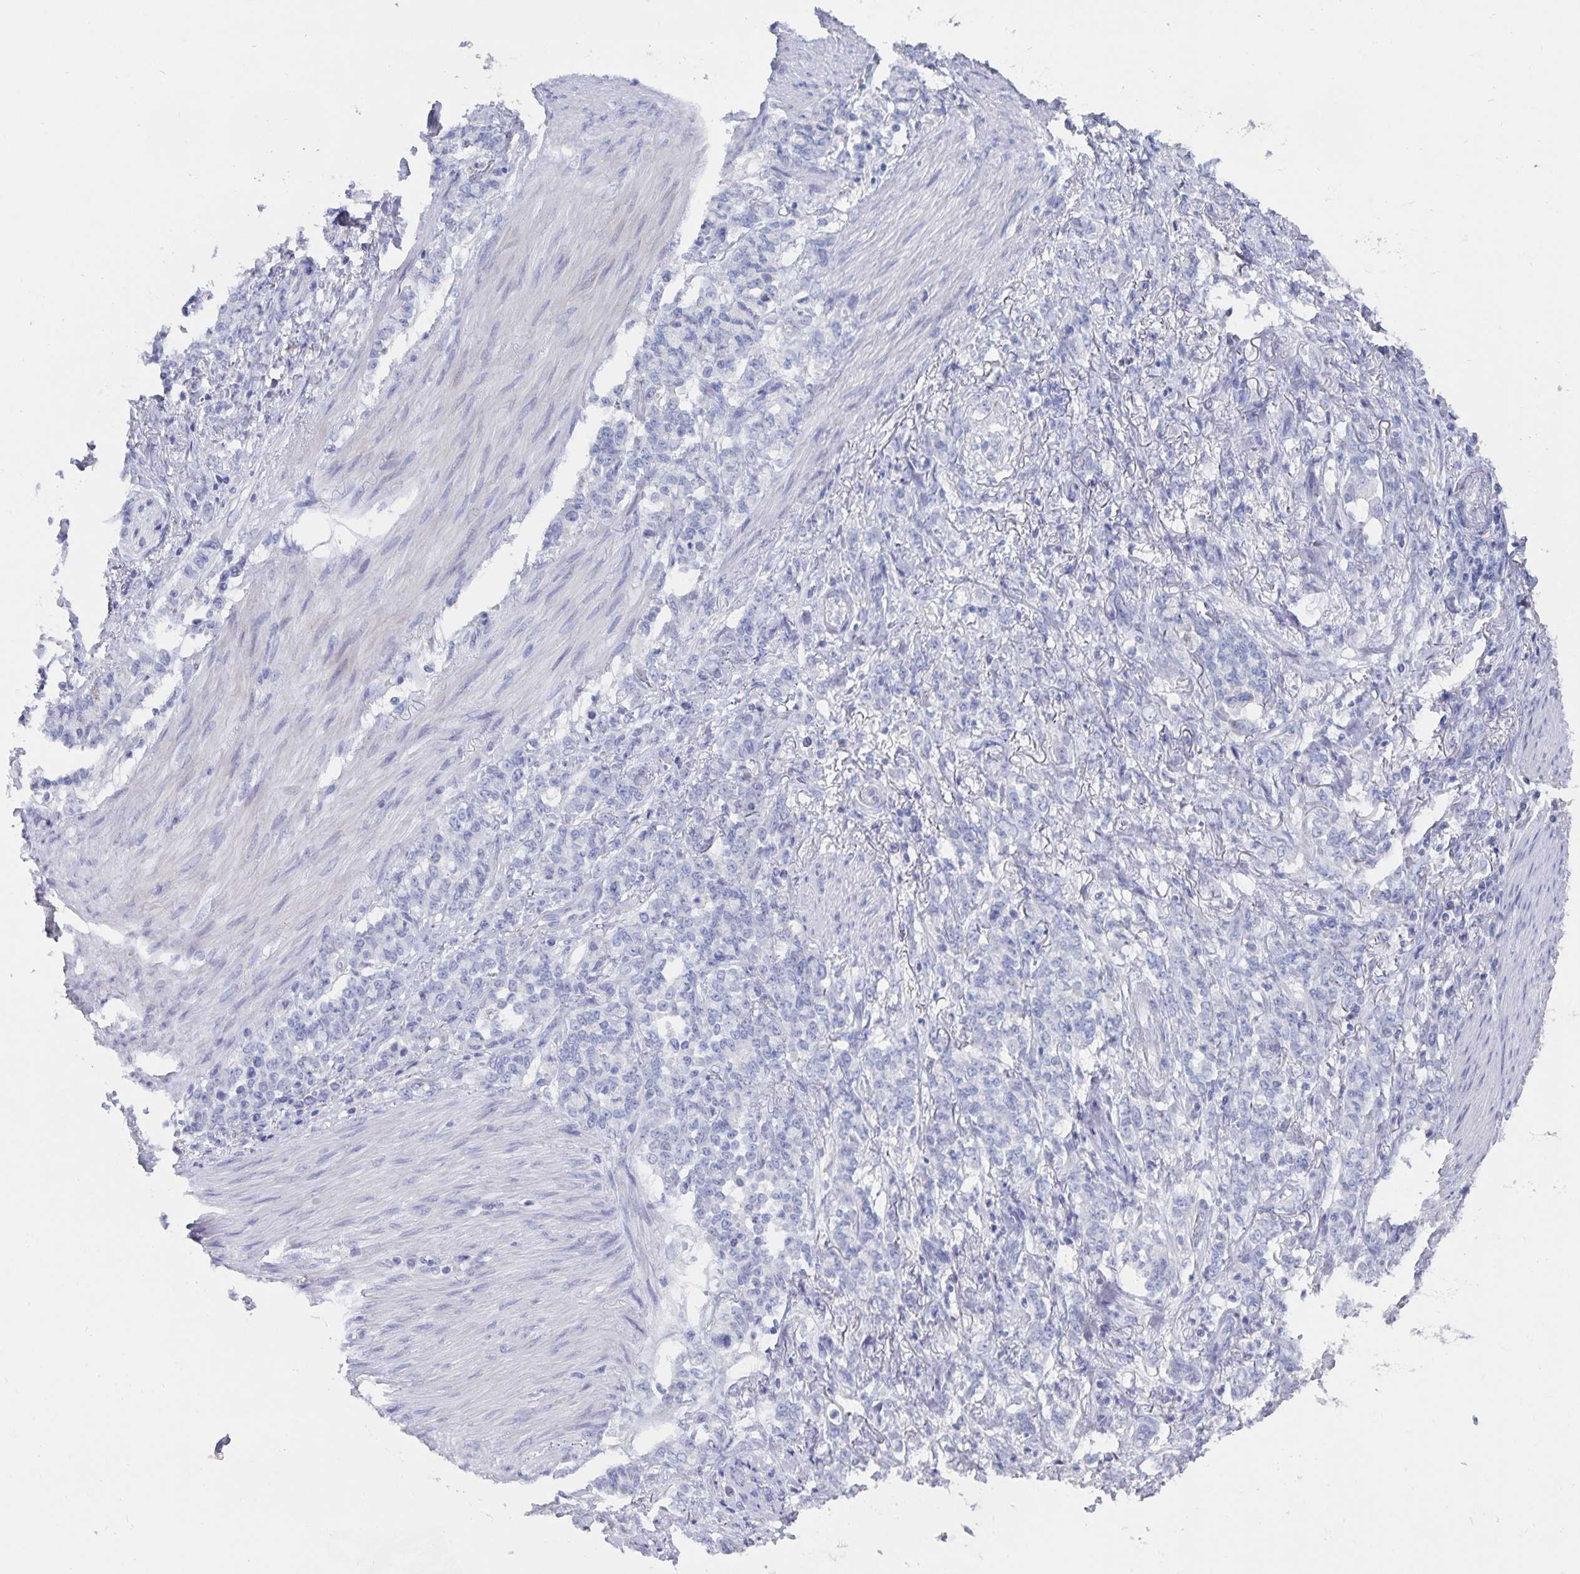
{"staining": {"intensity": "negative", "quantity": "none", "location": "none"}, "tissue": "stomach cancer", "cell_type": "Tumor cells", "image_type": "cancer", "snomed": [{"axis": "morphology", "description": "Adenocarcinoma, NOS"}, {"axis": "topography", "description": "Stomach"}], "caption": "A histopathology image of stomach cancer stained for a protein displays no brown staining in tumor cells.", "gene": "CFAP69", "patient": {"sex": "female", "age": 79}}